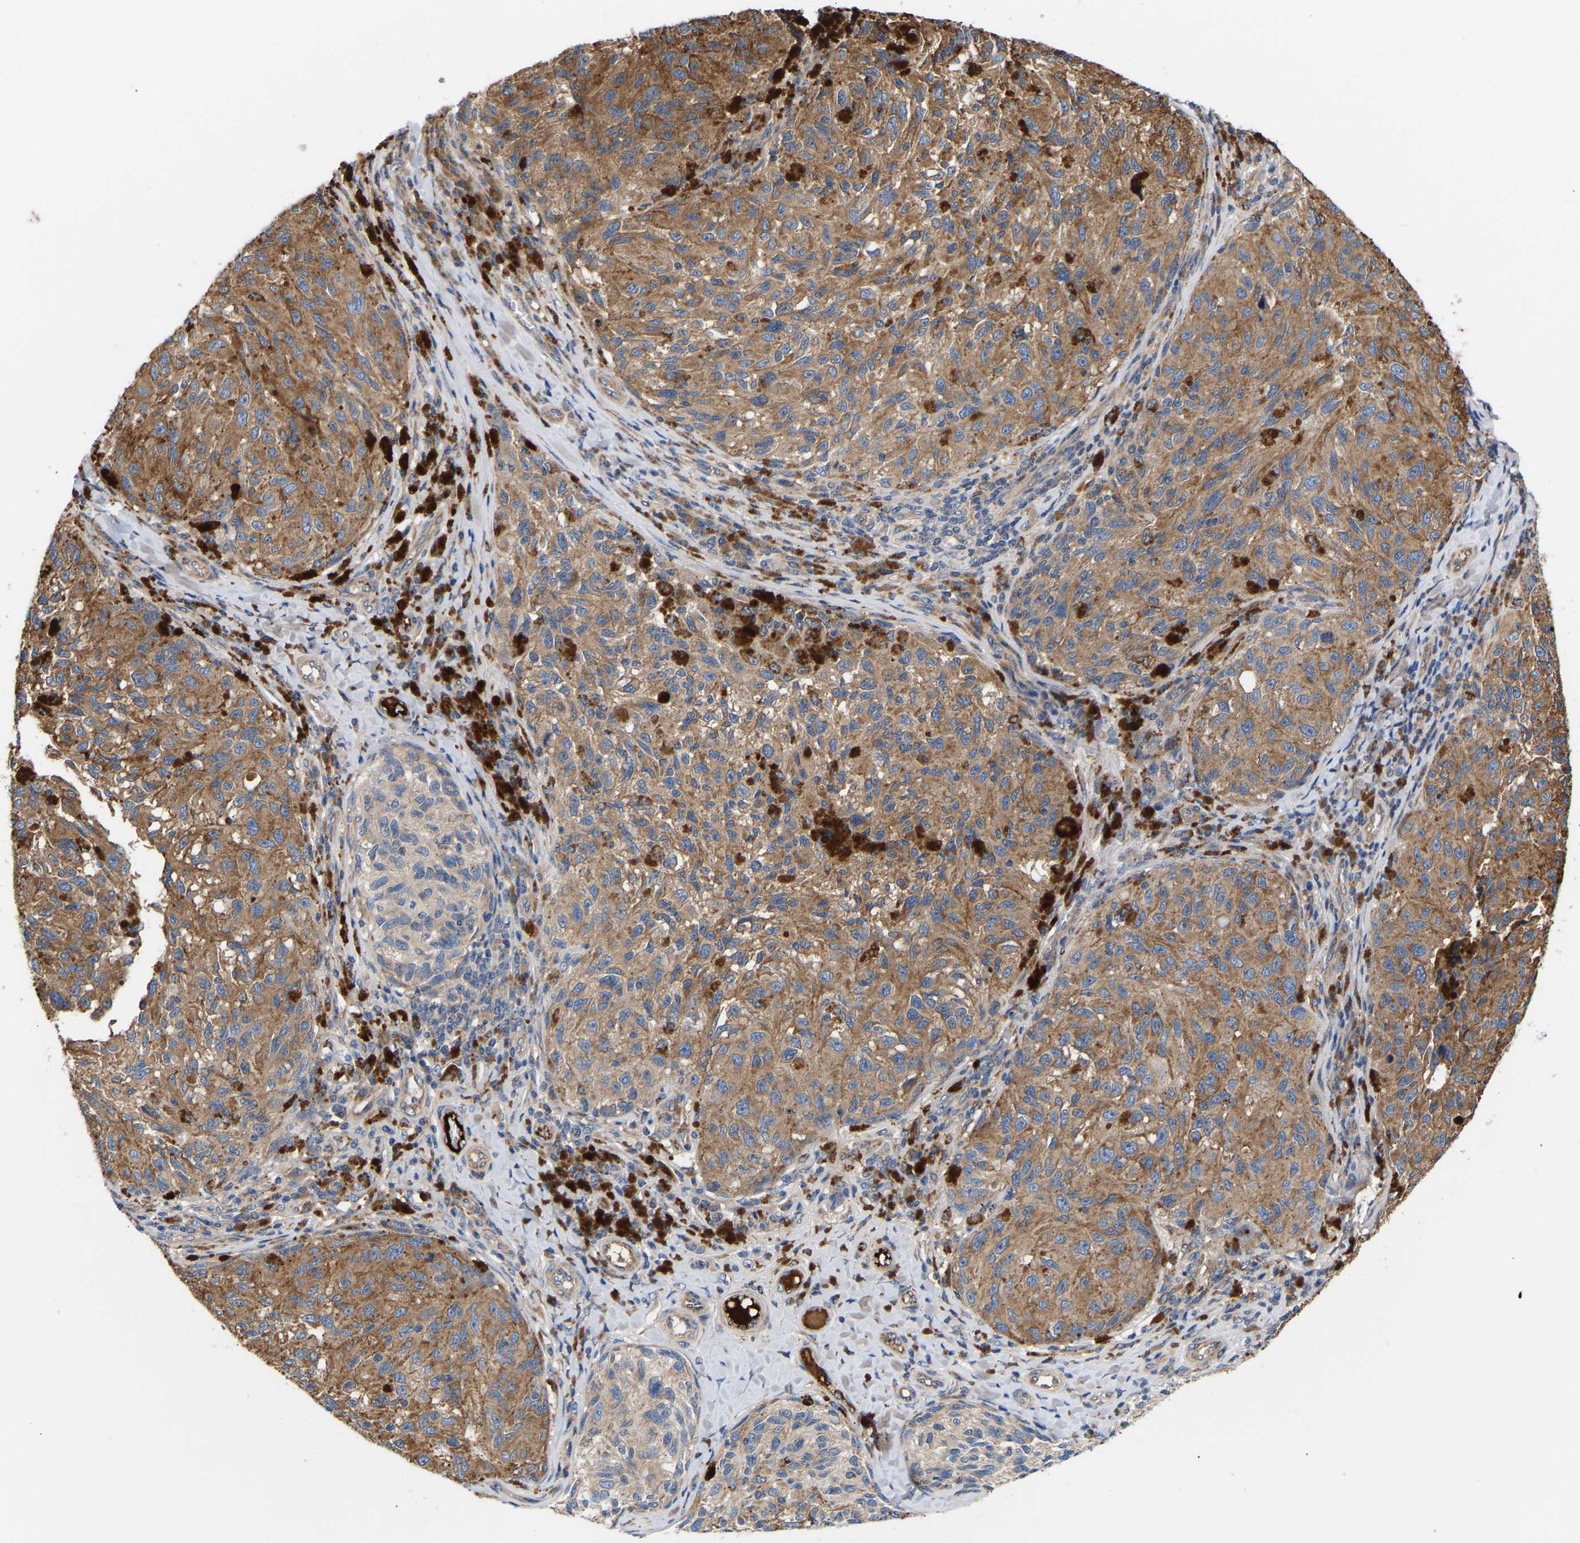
{"staining": {"intensity": "moderate", "quantity": ">75%", "location": "cytoplasmic/membranous"}, "tissue": "melanoma", "cell_type": "Tumor cells", "image_type": "cancer", "snomed": [{"axis": "morphology", "description": "Malignant melanoma, NOS"}, {"axis": "topography", "description": "Skin"}], "caption": "Protein expression analysis of human malignant melanoma reveals moderate cytoplasmic/membranous positivity in about >75% of tumor cells.", "gene": "AIMP2", "patient": {"sex": "female", "age": 73}}